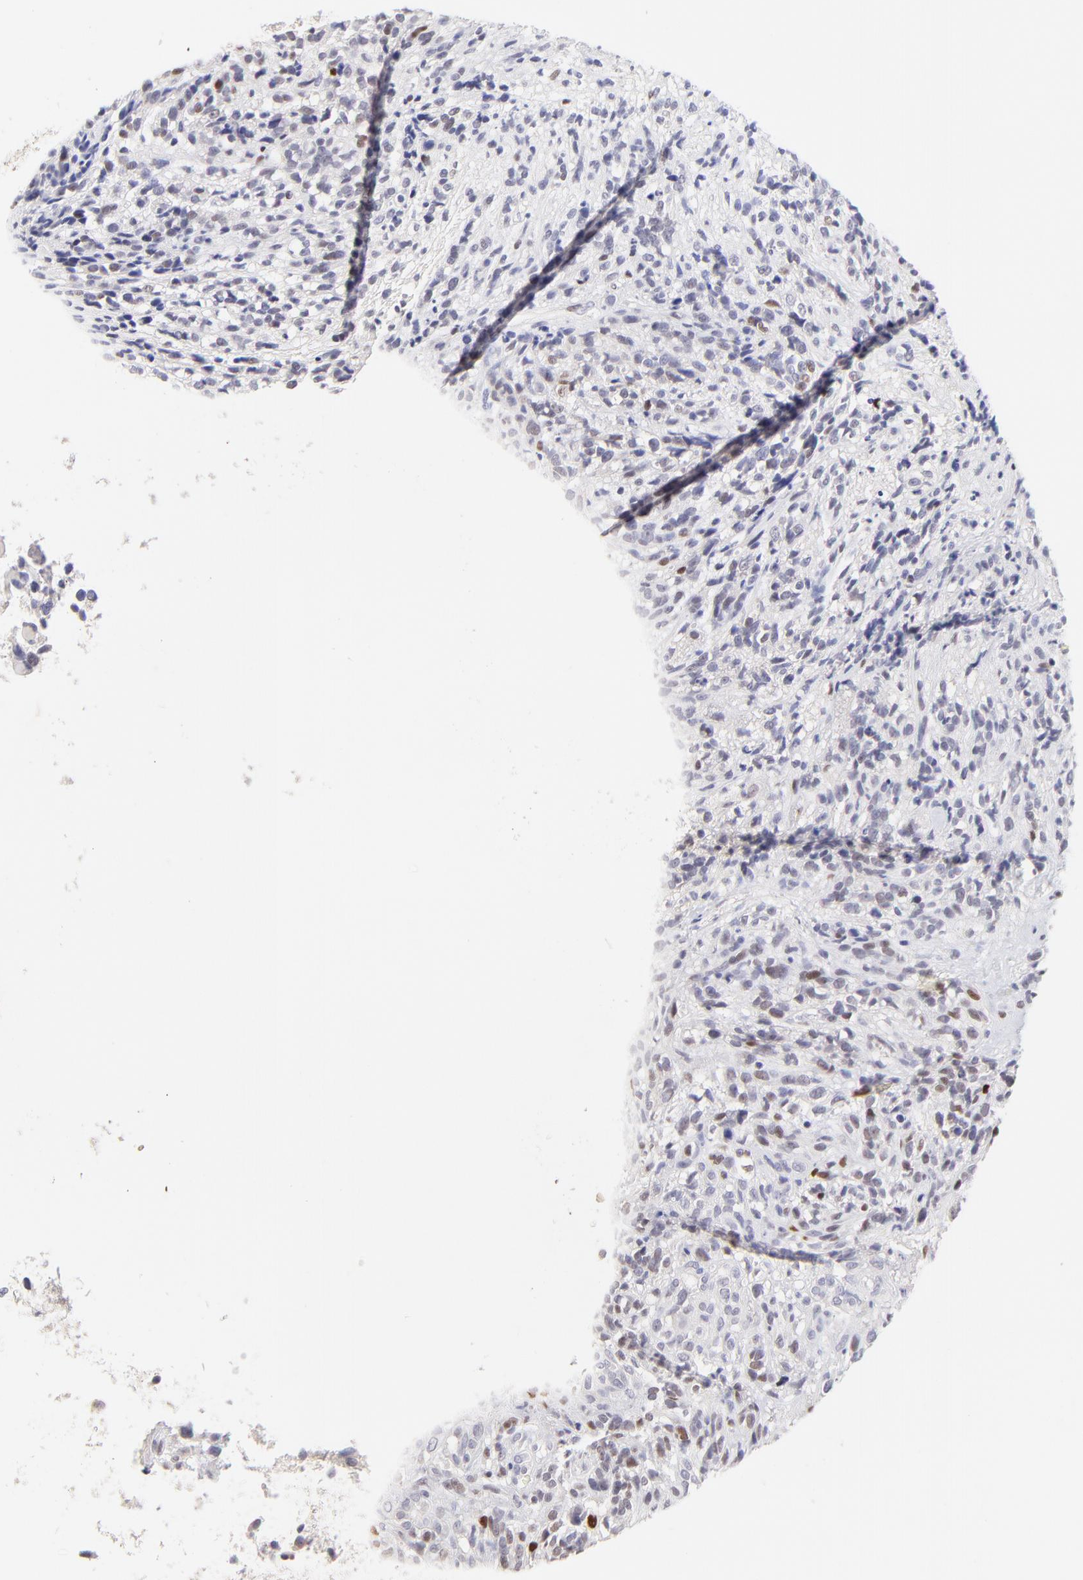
{"staining": {"intensity": "negative", "quantity": "none", "location": "none"}, "tissue": "glioma", "cell_type": "Tumor cells", "image_type": "cancer", "snomed": [{"axis": "morphology", "description": "Glioma, malignant, High grade"}, {"axis": "topography", "description": "Brain"}], "caption": "High power microscopy histopathology image of an IHC photomicrograph of high-grade glioma (malignant), revealing no significant staining in tumor cells. (IHC, brightfield microscopy, high magnification).", "gene": "KLF4", "patient": {"sex": "male", "age": 66}}